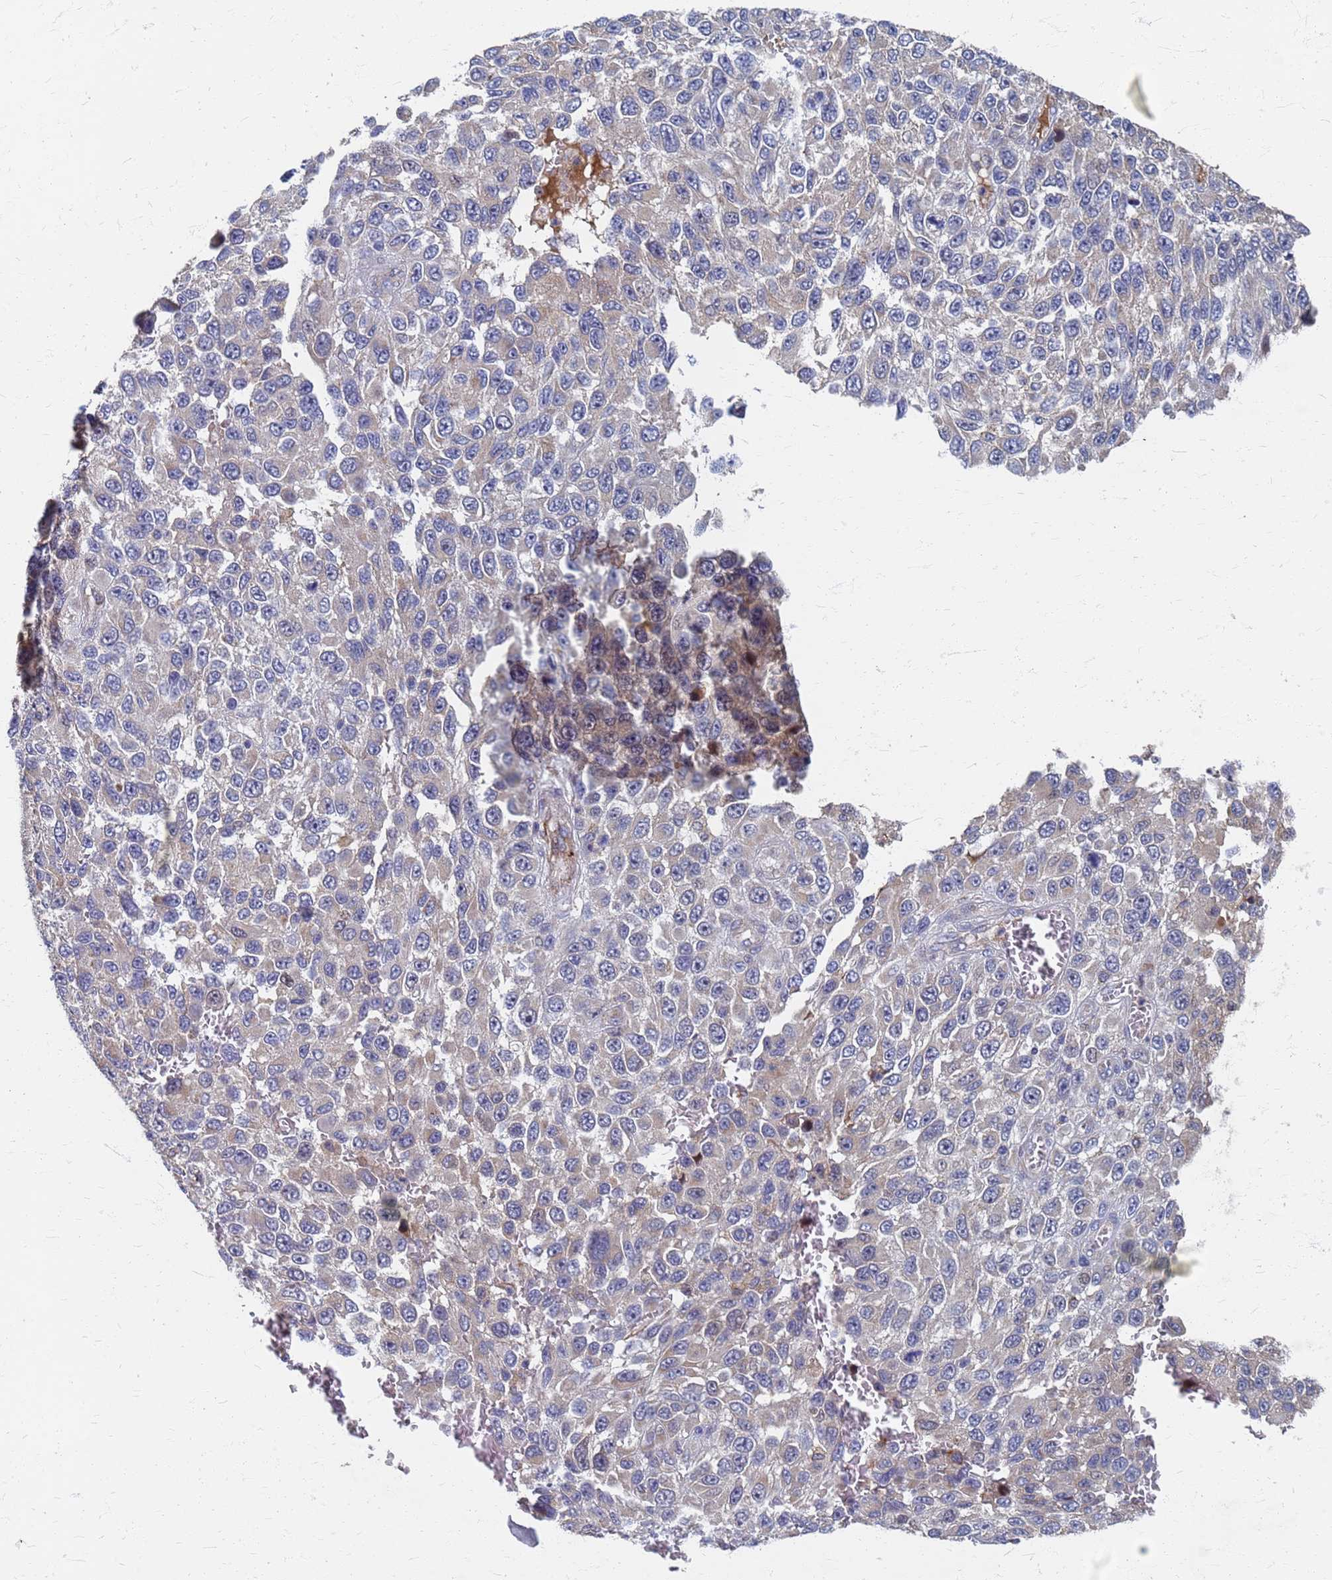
{"staining": {"intensity": "weak", "quantity": "<25%", "location": "cytoplasmic/membranous"}, "tissue": "melanoma", "cell_type": "Tumor cells", "image_type": "cancer", "snomed": [{"axis": "morphology", "description": "Normal tissue, NOS"}, {"axis": "morphology", "description": "Malignant melanoma, NOS"}, {"axis": "topography", "description": "Skin"}], "caption": "Melanoma was stained to show a protein in brown. There is no significant positivity in tumor cells. Nuclei are stained in blue.", "gene": "ATPAF1", "patient": {"sex": "female", "age": 96}}